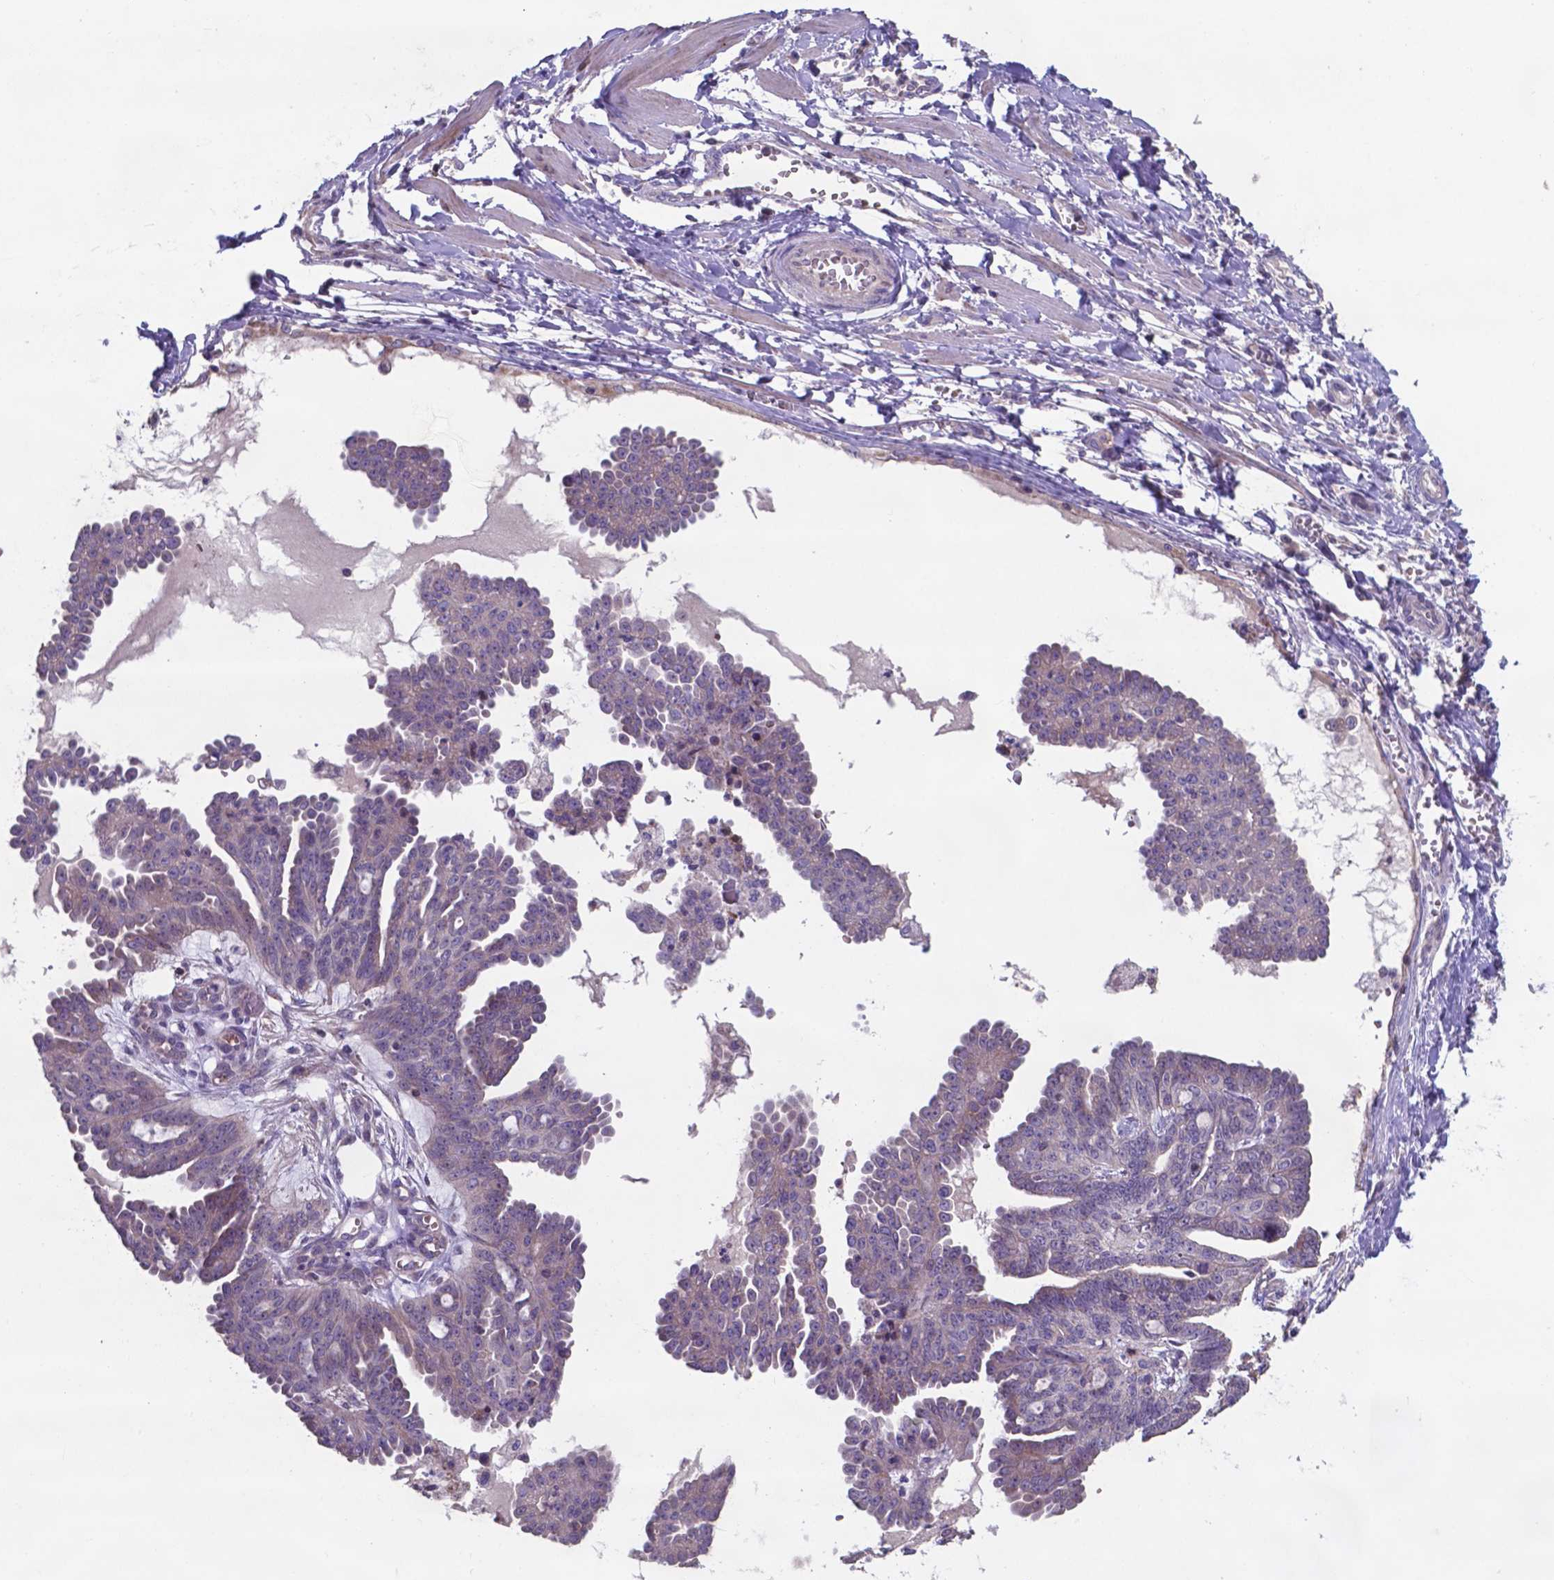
{"staining": {"intensity": "weak", "quantity": "25%-75%", "location": "cytoplasmic/membranous"}, "tissue": "ovarian cancer", "cell_type": "Tumor cells", "image_type": "cancer", "snomed": [{"axis": "morphology", "description": "Cystadenocarcinoma, serous, NOS"}, {"axis": "topography", "description": "Ovary"}], "caption": "This is a histology image of IHC staining of serous cystadenocarcinoma (ovarian), which shows weak positivity in the cytoplasmic/membranous of tumor cells.", "gene": "TYRO3", "patient": {"sex": "female", "age": 71}}